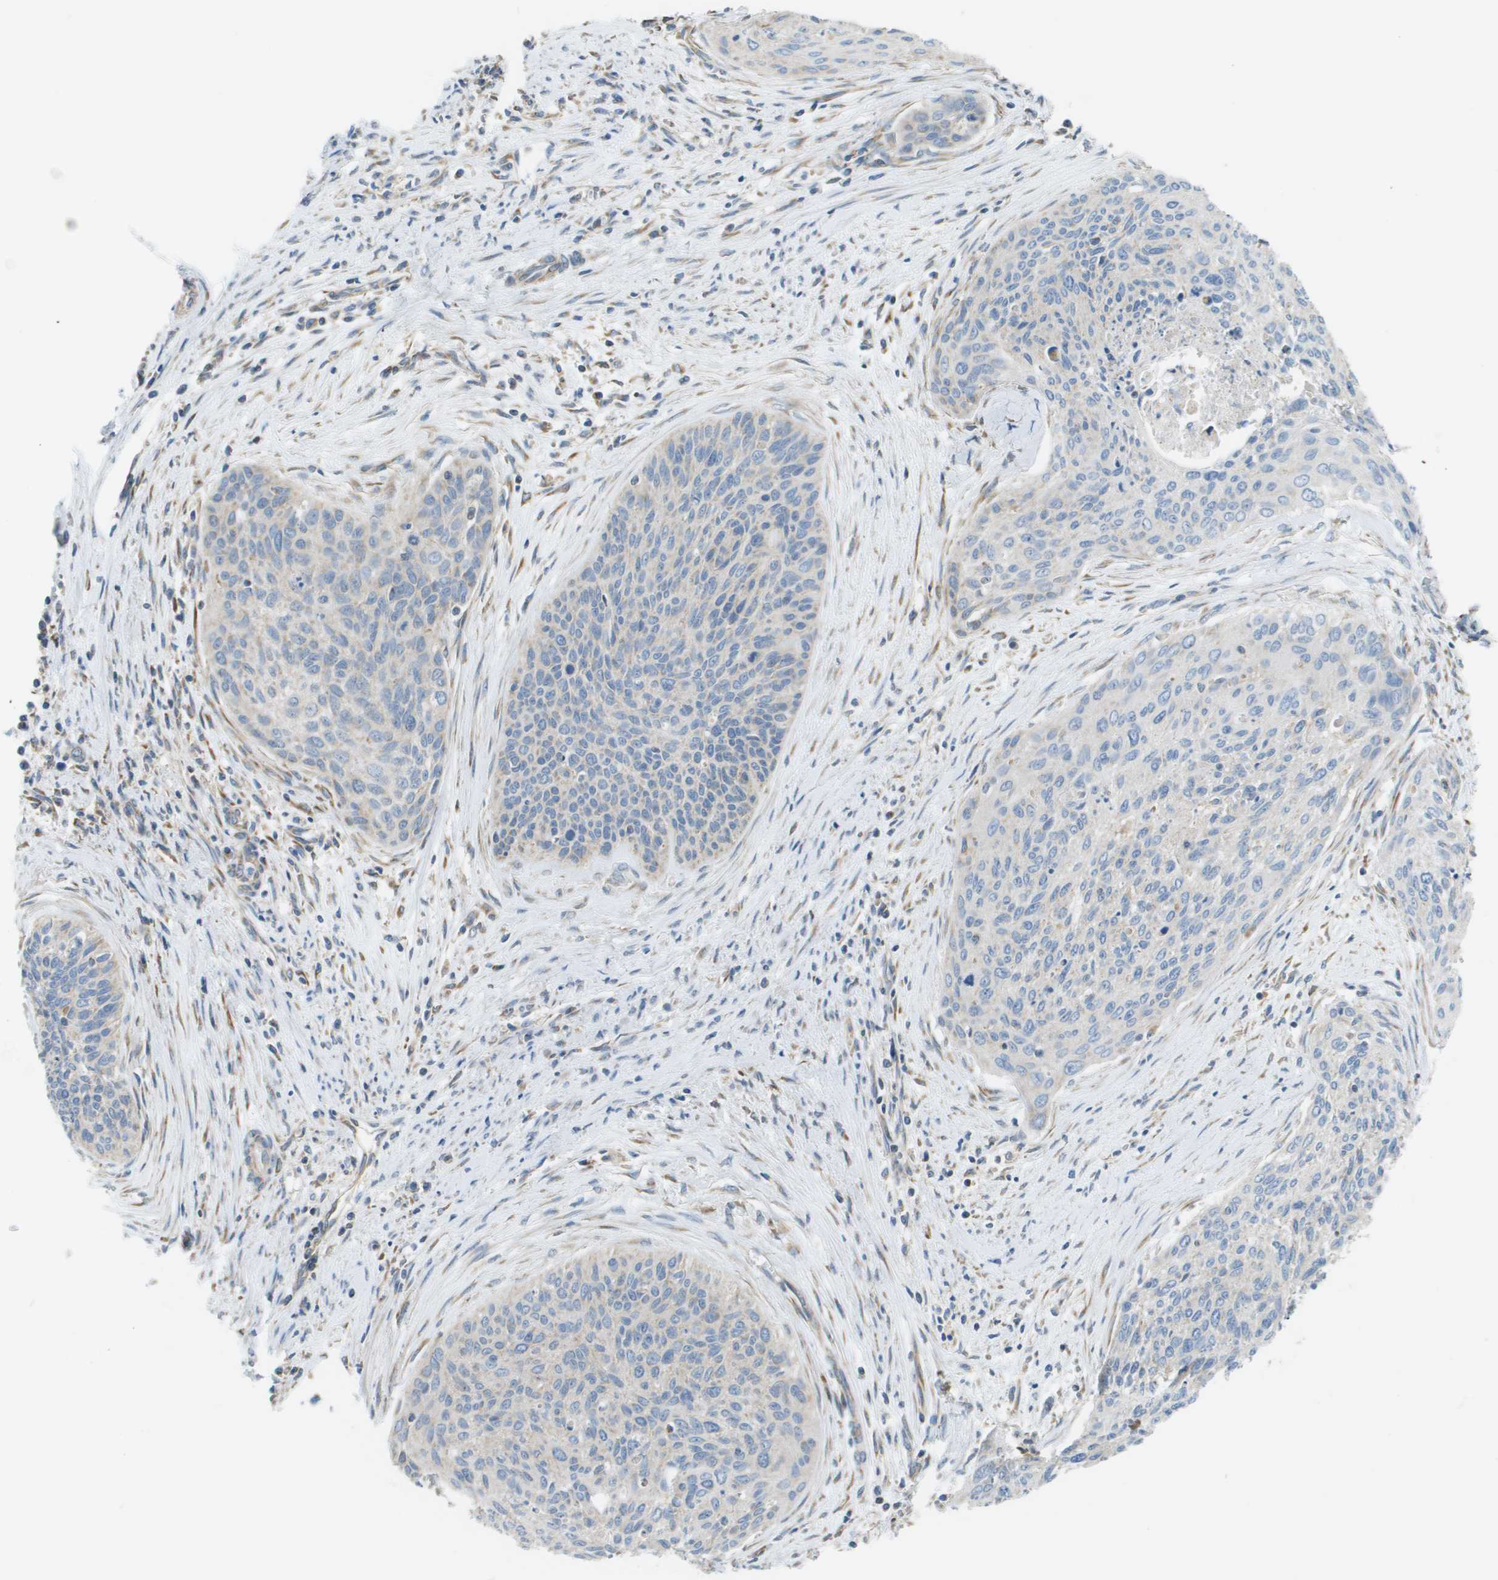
{"staining": {"intensity": "negative", "quantity": "none", "location": "none"}, "tissue": "cervical cancer", "cell_type": "Tumor cells", "image_type": "cancer", "snomed": [{"axis": "morphology", "description": "Squamous cell carcinoma, NOS"}, {"axis": "topography", "description": "Cervix"}], "caption": "This is an immunohistochemistry micrograph of human cervical cancer (squamous cell carcinoma). There is no staining in tumor cells.", "gene": "TAOK3", "patient": {"sex": "female", "age": 55}}